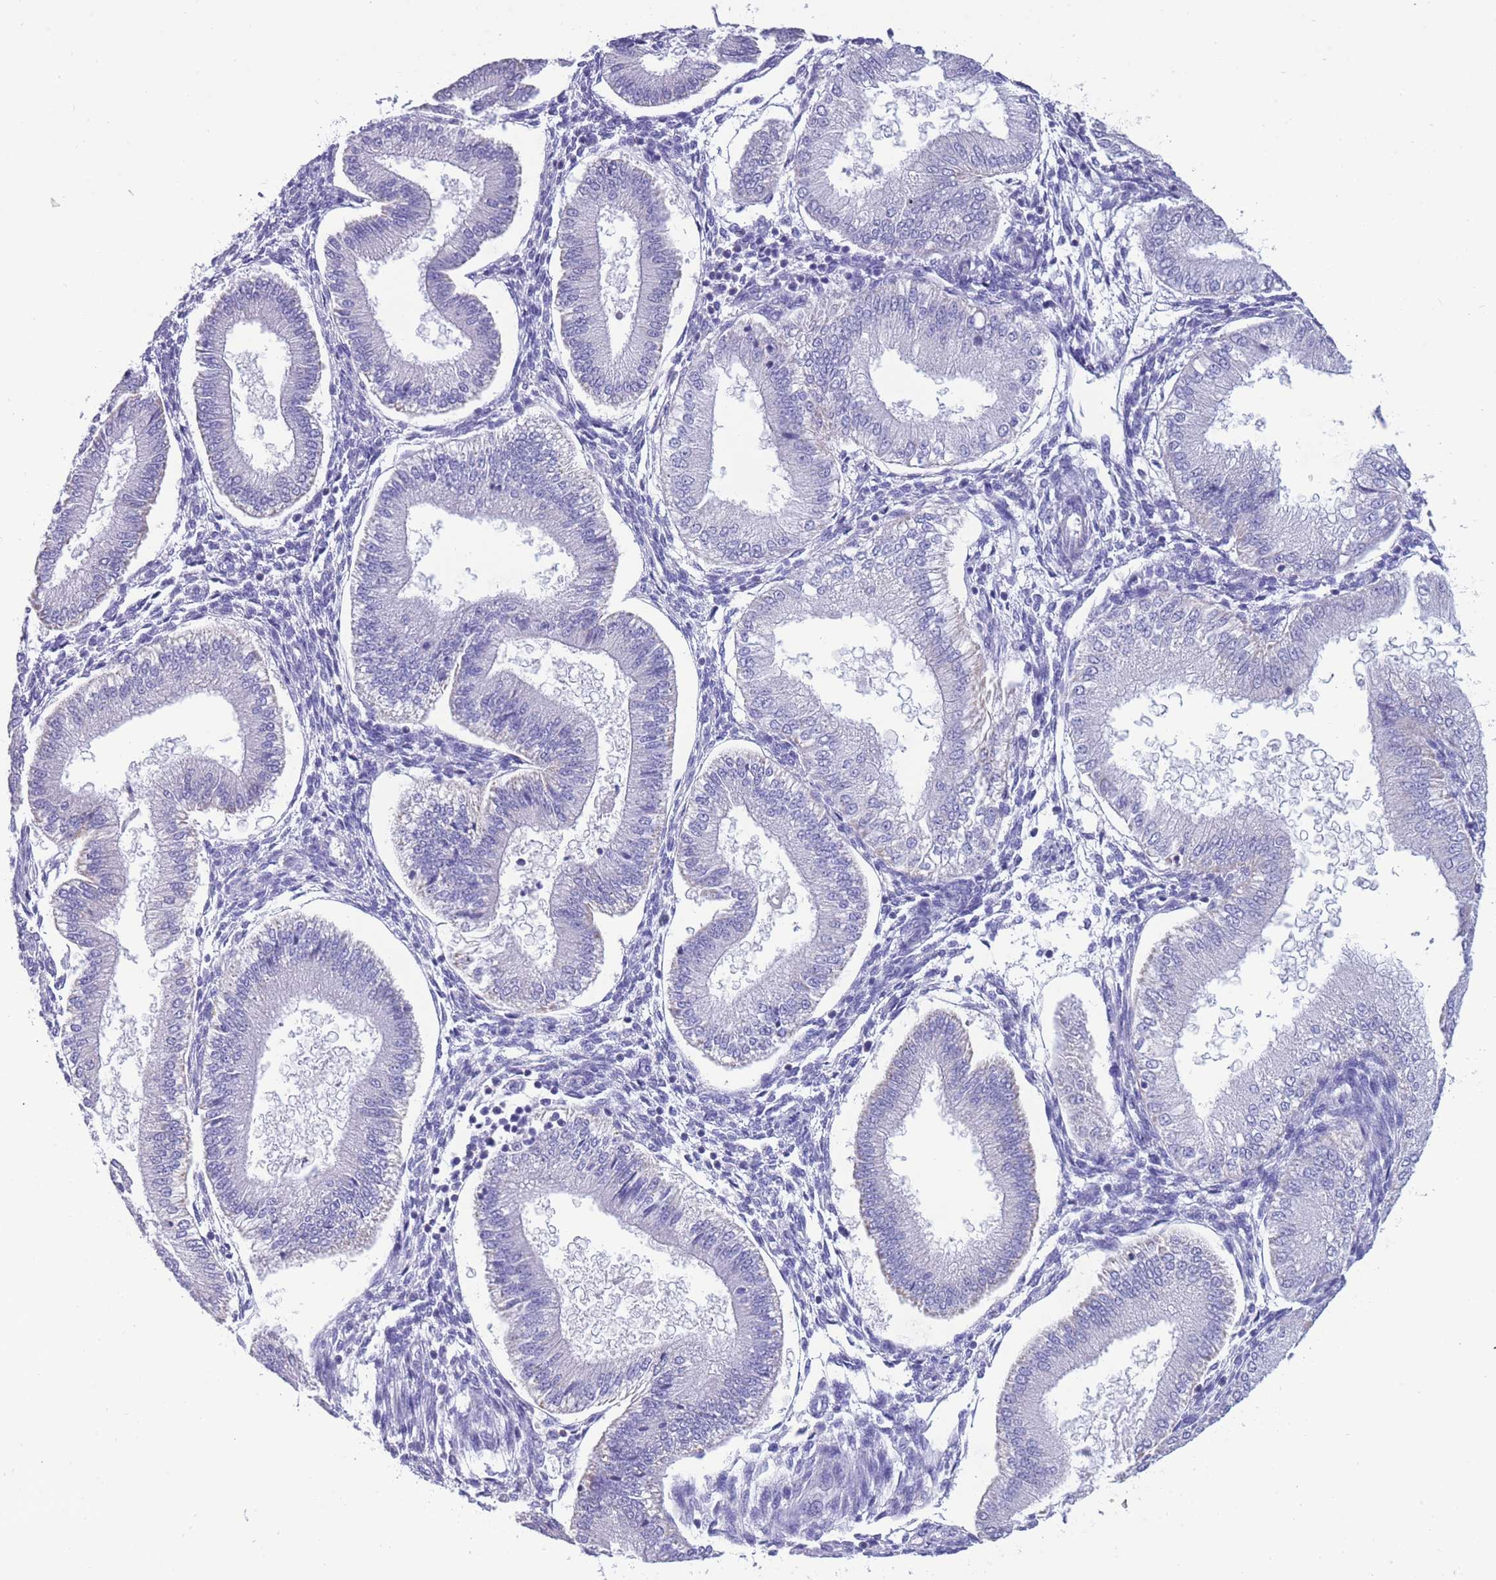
{"staining": {"intensity": "negative", "quantity": "none", "location": "none"}, "tissue": "endometrium", "cell_type": "Cells in endometrial stroma", "image_type": "normal", "snomed": [{"axis": "morphology", "description": "Normal tissue, NOS"}, {"axis": "topography", "description": "Endometrium"}], "caption": "Immunohistochemistry photomicrograph of normal endometrium stained for a protein (brown), which exhibits no positivity in cells in endometrial stroma.", "gene": "INTS2", "patient": {"sex": "female", "age": 39}}